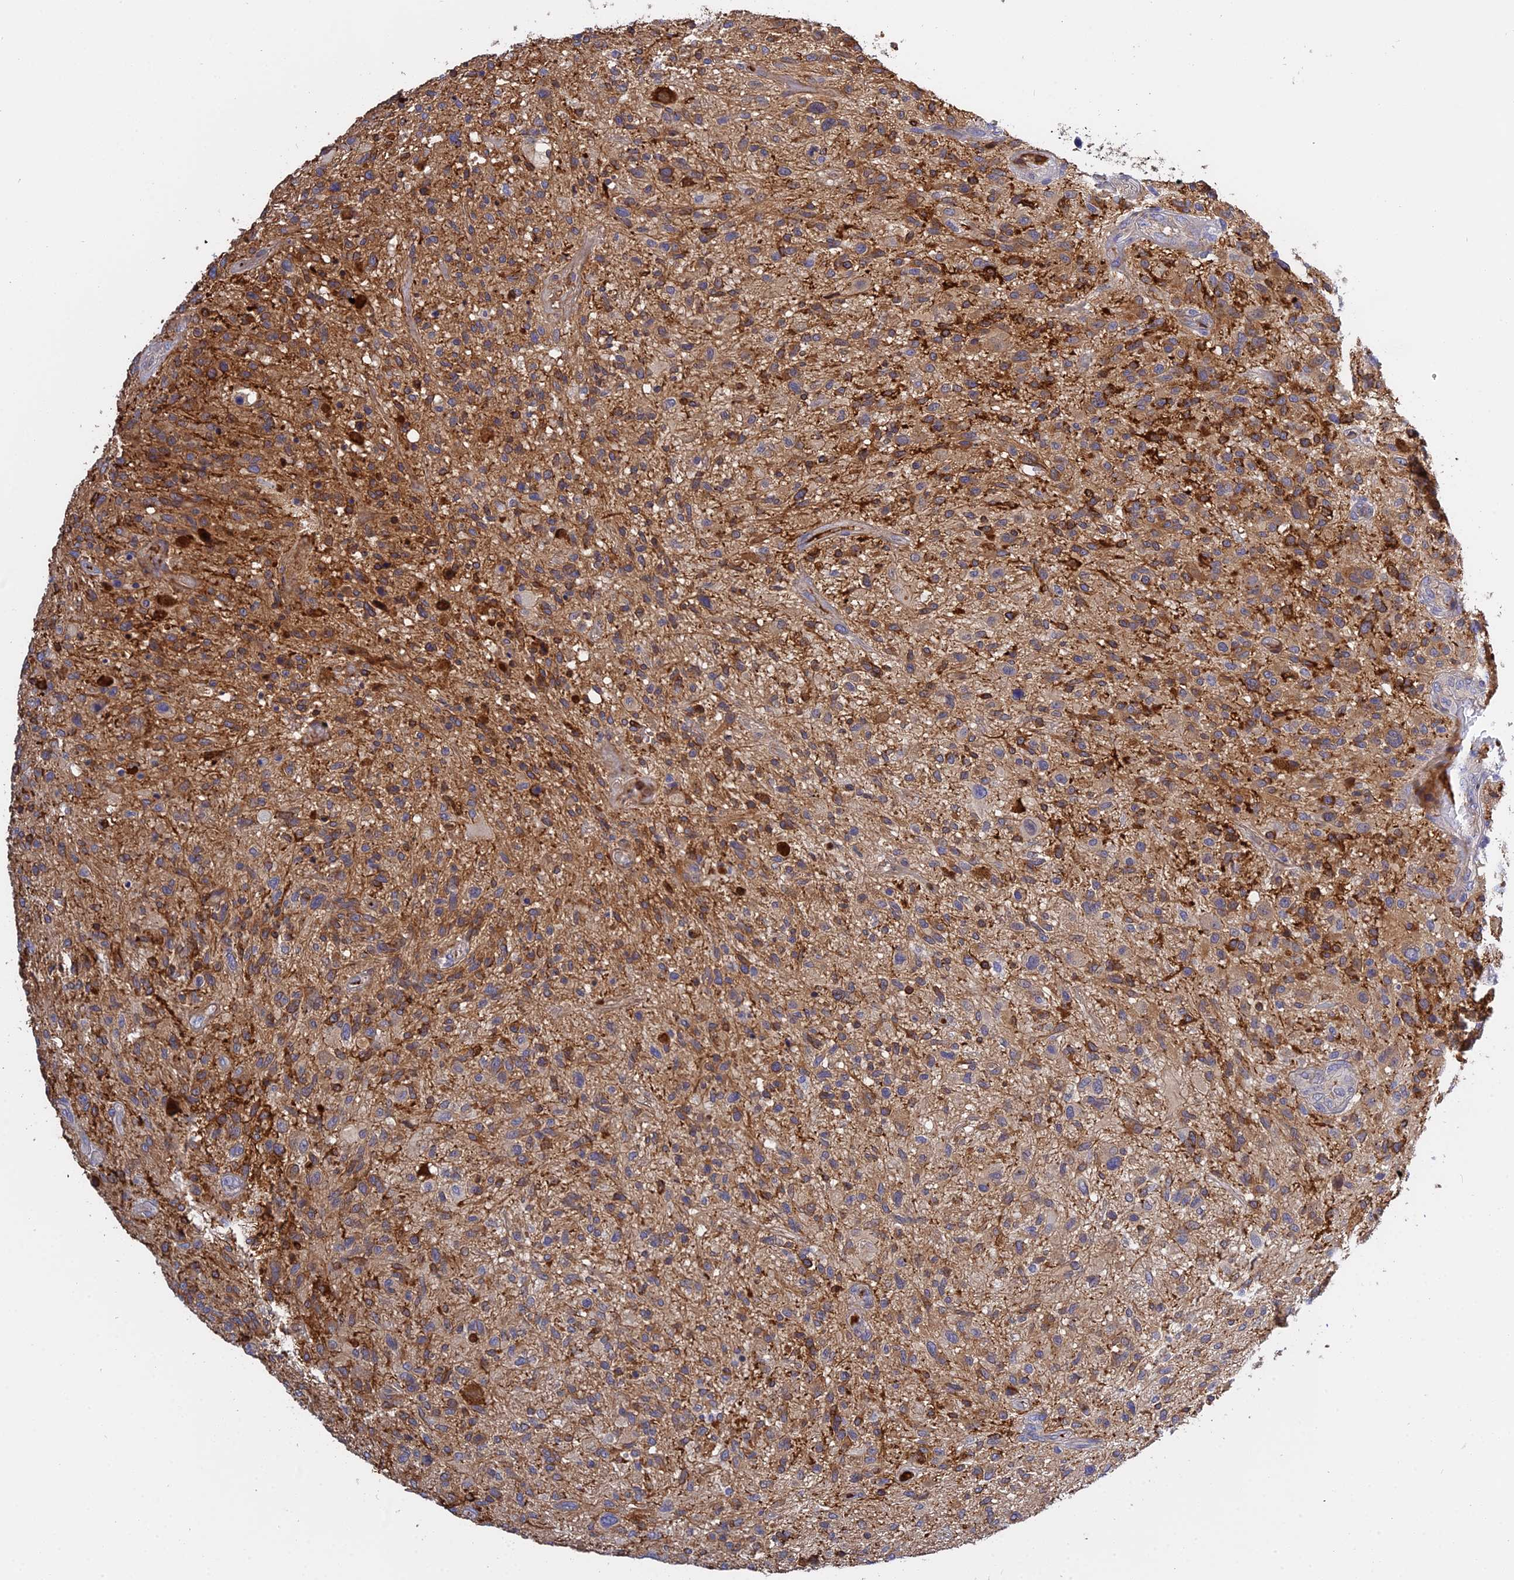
{"staining": {"intensity": "moderate", "quantity": "25%-75%", "location": "cytoplasmic/membranous"}, "tissue": "glioma", "cell_type": "Tumor cells", "image_type": "cancer", "snomed": [{"axis": "morphology", "description": "Glioma, malignant, High grade"}, {"axis": "topography", "description": "Brain"}], "caption": "A micrograph of human malignant glioma (high-grade) stained for a protein demonstrates moderate cytoplasmic/membranous brown staining in tumor cells. (IHC, brightfield microscopy, high magnification).", "gene": "PZP", "patient": {"sex": "male", "age": 47}}